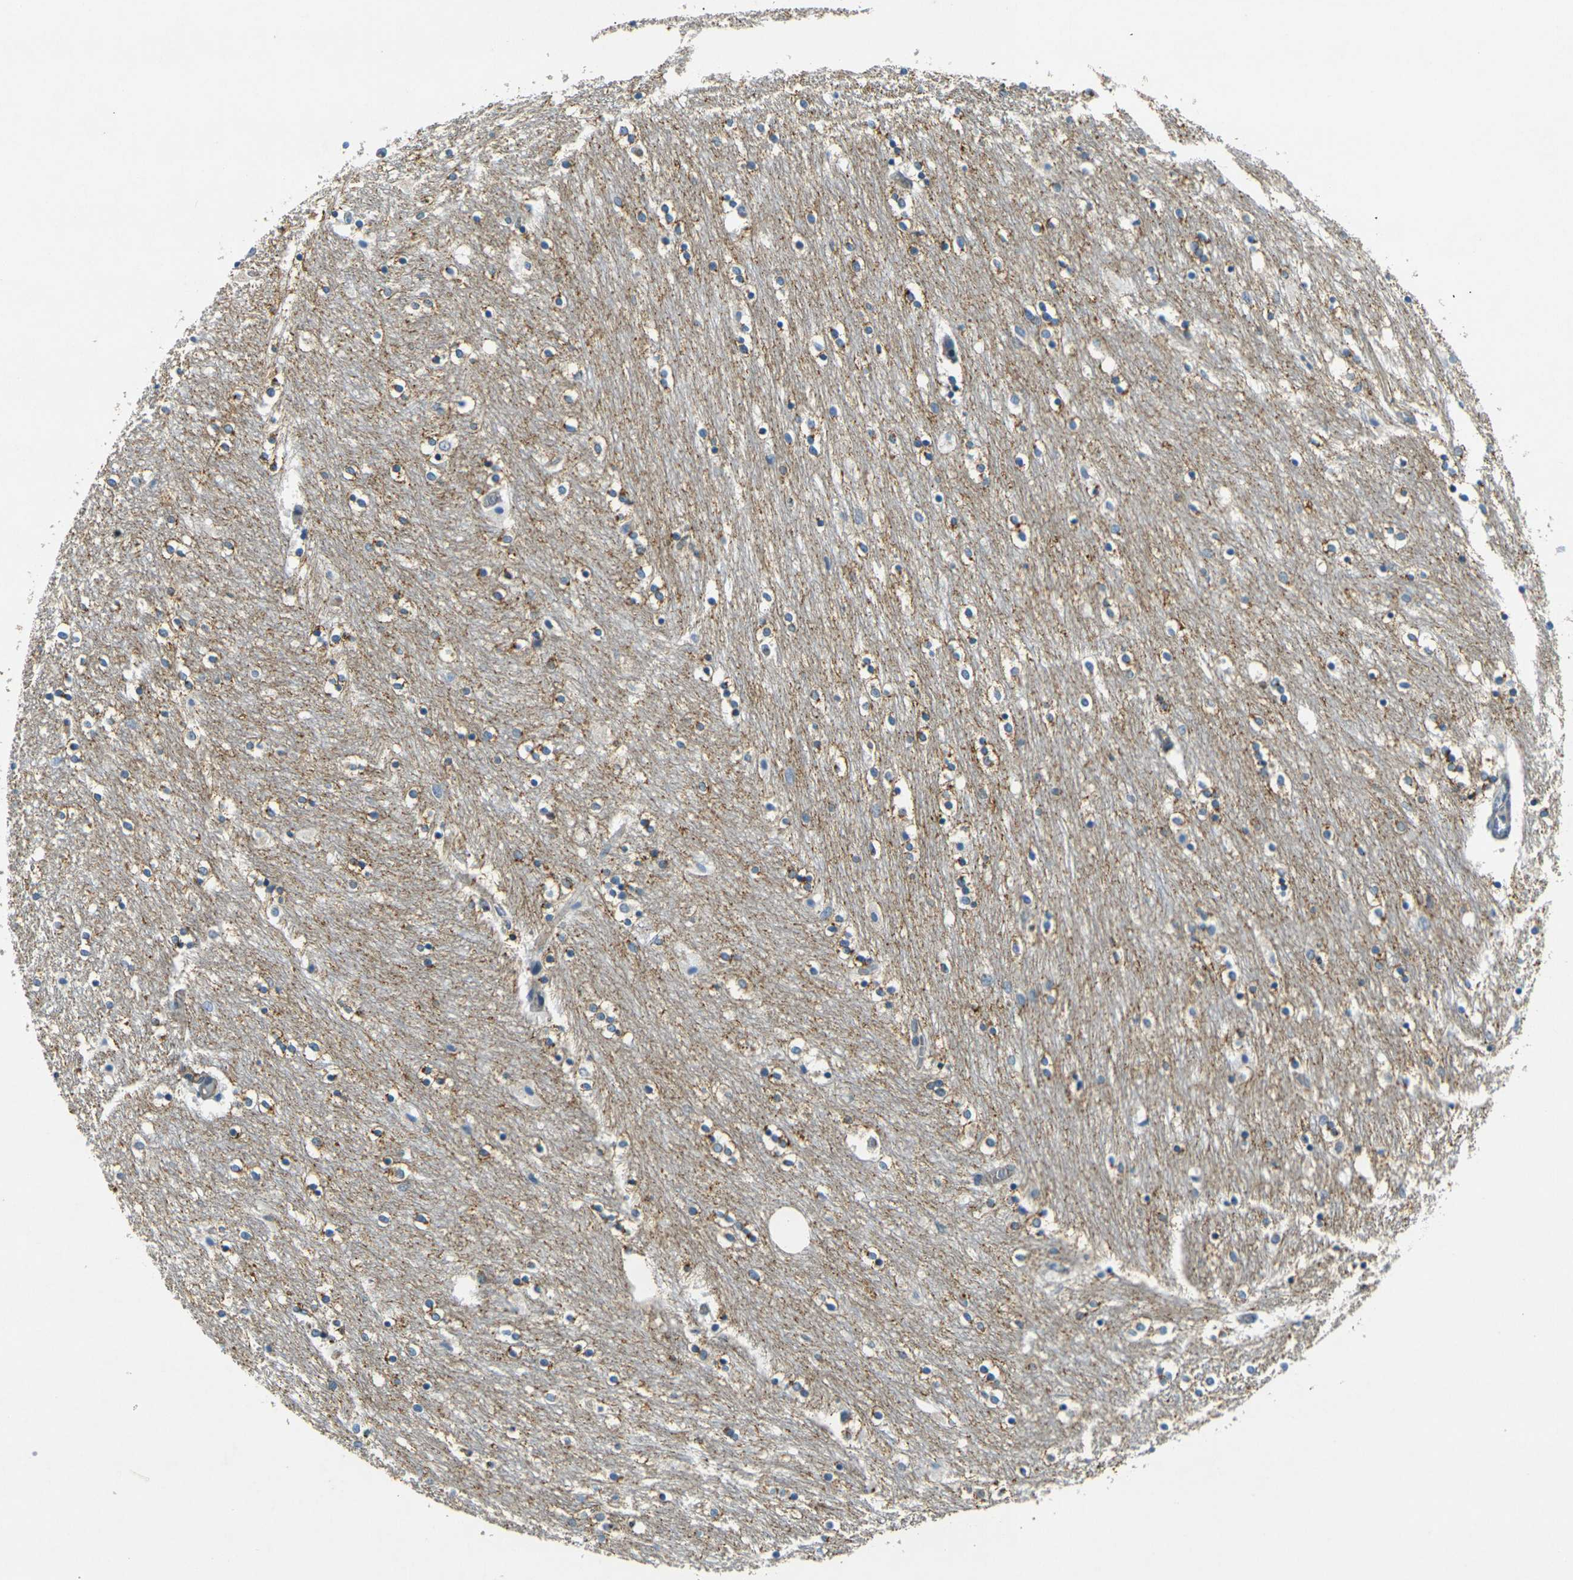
{"staining": {"intensity": "moderate", "quantity": "25%-75%", "location": "cytoplasmic/membranous"}, "tissue": "caudate", "cell_type": "Glial cells", "image_type": "normal", "snomed": [{"axis": "morphology", "description": "Normal tissue, NOS"}, {"axis": "topography", "description": "Lateral ventricle wall"}], "caption": "The micrograph exhibits a brown stain indicating the presence of a protein in the cytoplasmic/membranous of glial cells in caudate. (Stains: DAB in brown, nuclei in blue, Microscopy: brightfield microscopy at high magnification).", "gene": "SORT1", "patient": {"sex": "female", "age": 54}}